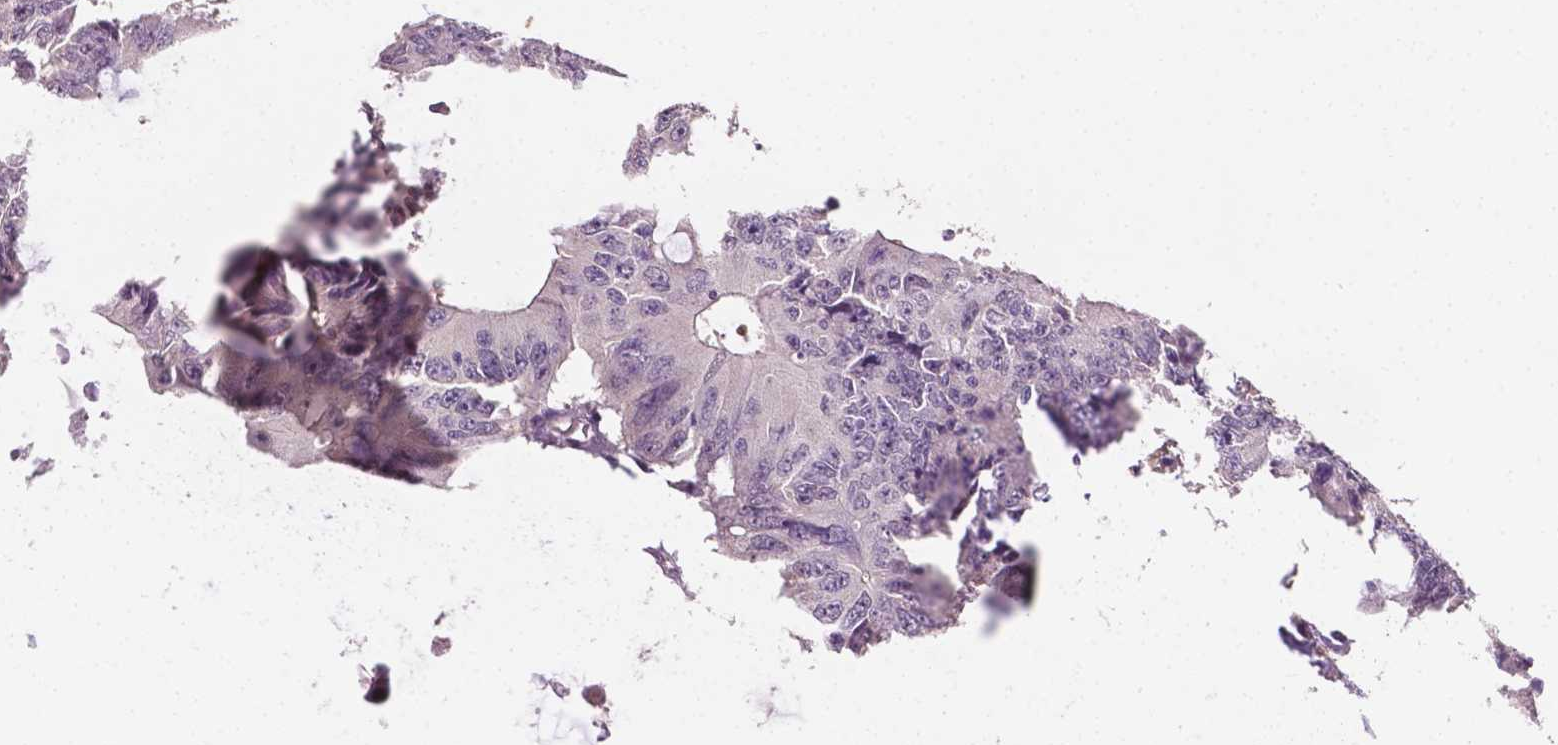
{"staining": {"intensity": "negative", "quantity": "none", "location": "none"}, "tissue": "colorectal cancer", "cell_type": "Tumor cells", "image_type": "cancer", "snomed": [{"axis": "morphology", "description": "Adenocarcinoma, NOS"}, {"axis": "topography", "description": "Colon"}], "caption": "Image shows no protein expression in tumor cells of adenocarcinoma (colorectal) tissue.", "gene": "MROH6", "patient": {"sex": "male", "age": 71}}